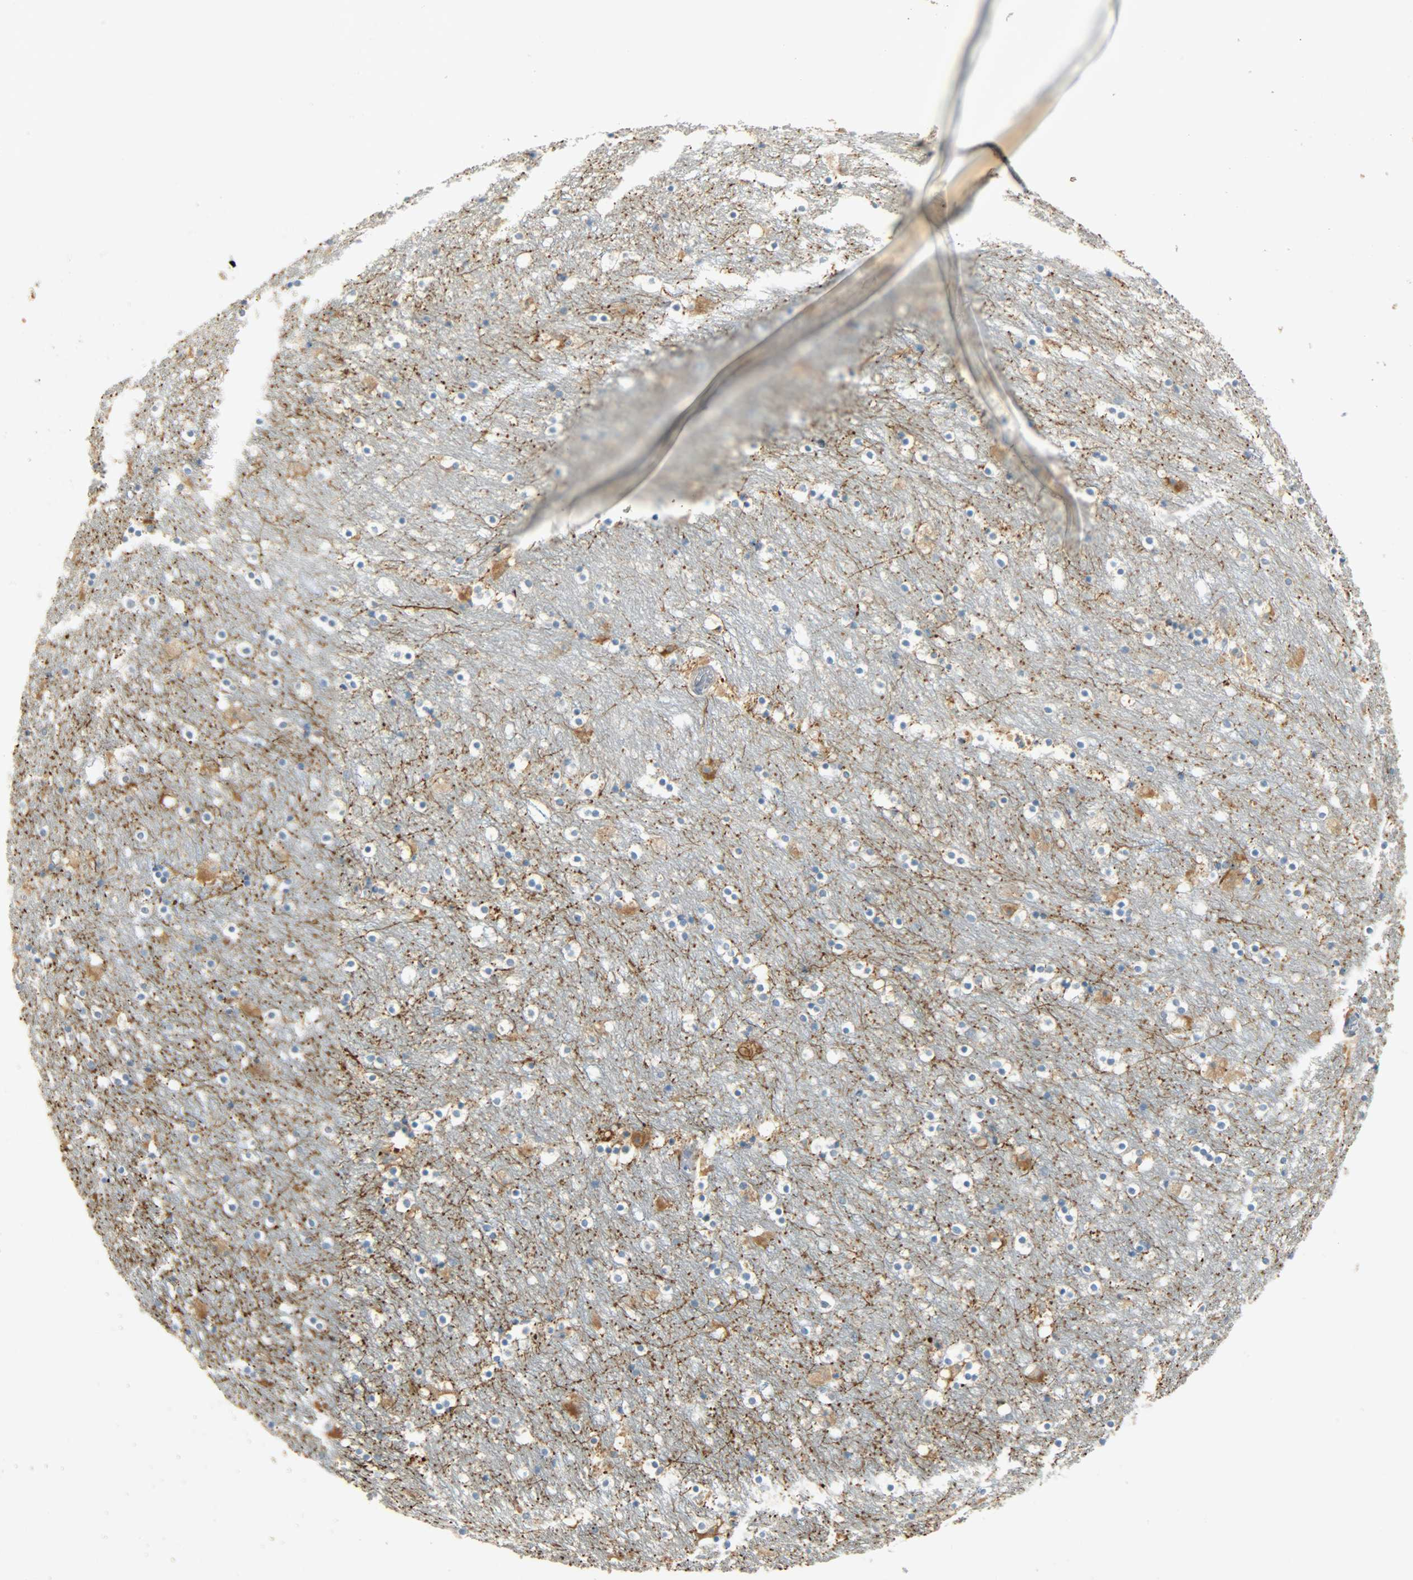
{"staining": {"intensity": "moderate", "quantity": "<25%", "location": "cytoplasmic/membranous"}, "tissue": "caudate", "cell_type": "Glial cells", "image_type": "normal", "snomed": [{"axis": "morphology", "description": "Normal tissue, NOS"}, {"axis": "topography", "description": "Lateral ventricle wall"}], "caption": "Caudate stained with IHC demonstrates moderate cytoplasmic/membranous positivity in approximately <25% of glial cells. The protein is stained brown, and the nuclei are stained in blue (DAB (3,3'-diaminobenzidine) IHC with brightfield microscopy, high magnification).", "gene": "DSG2", "patient": {"sex": "male", "age": 45}}